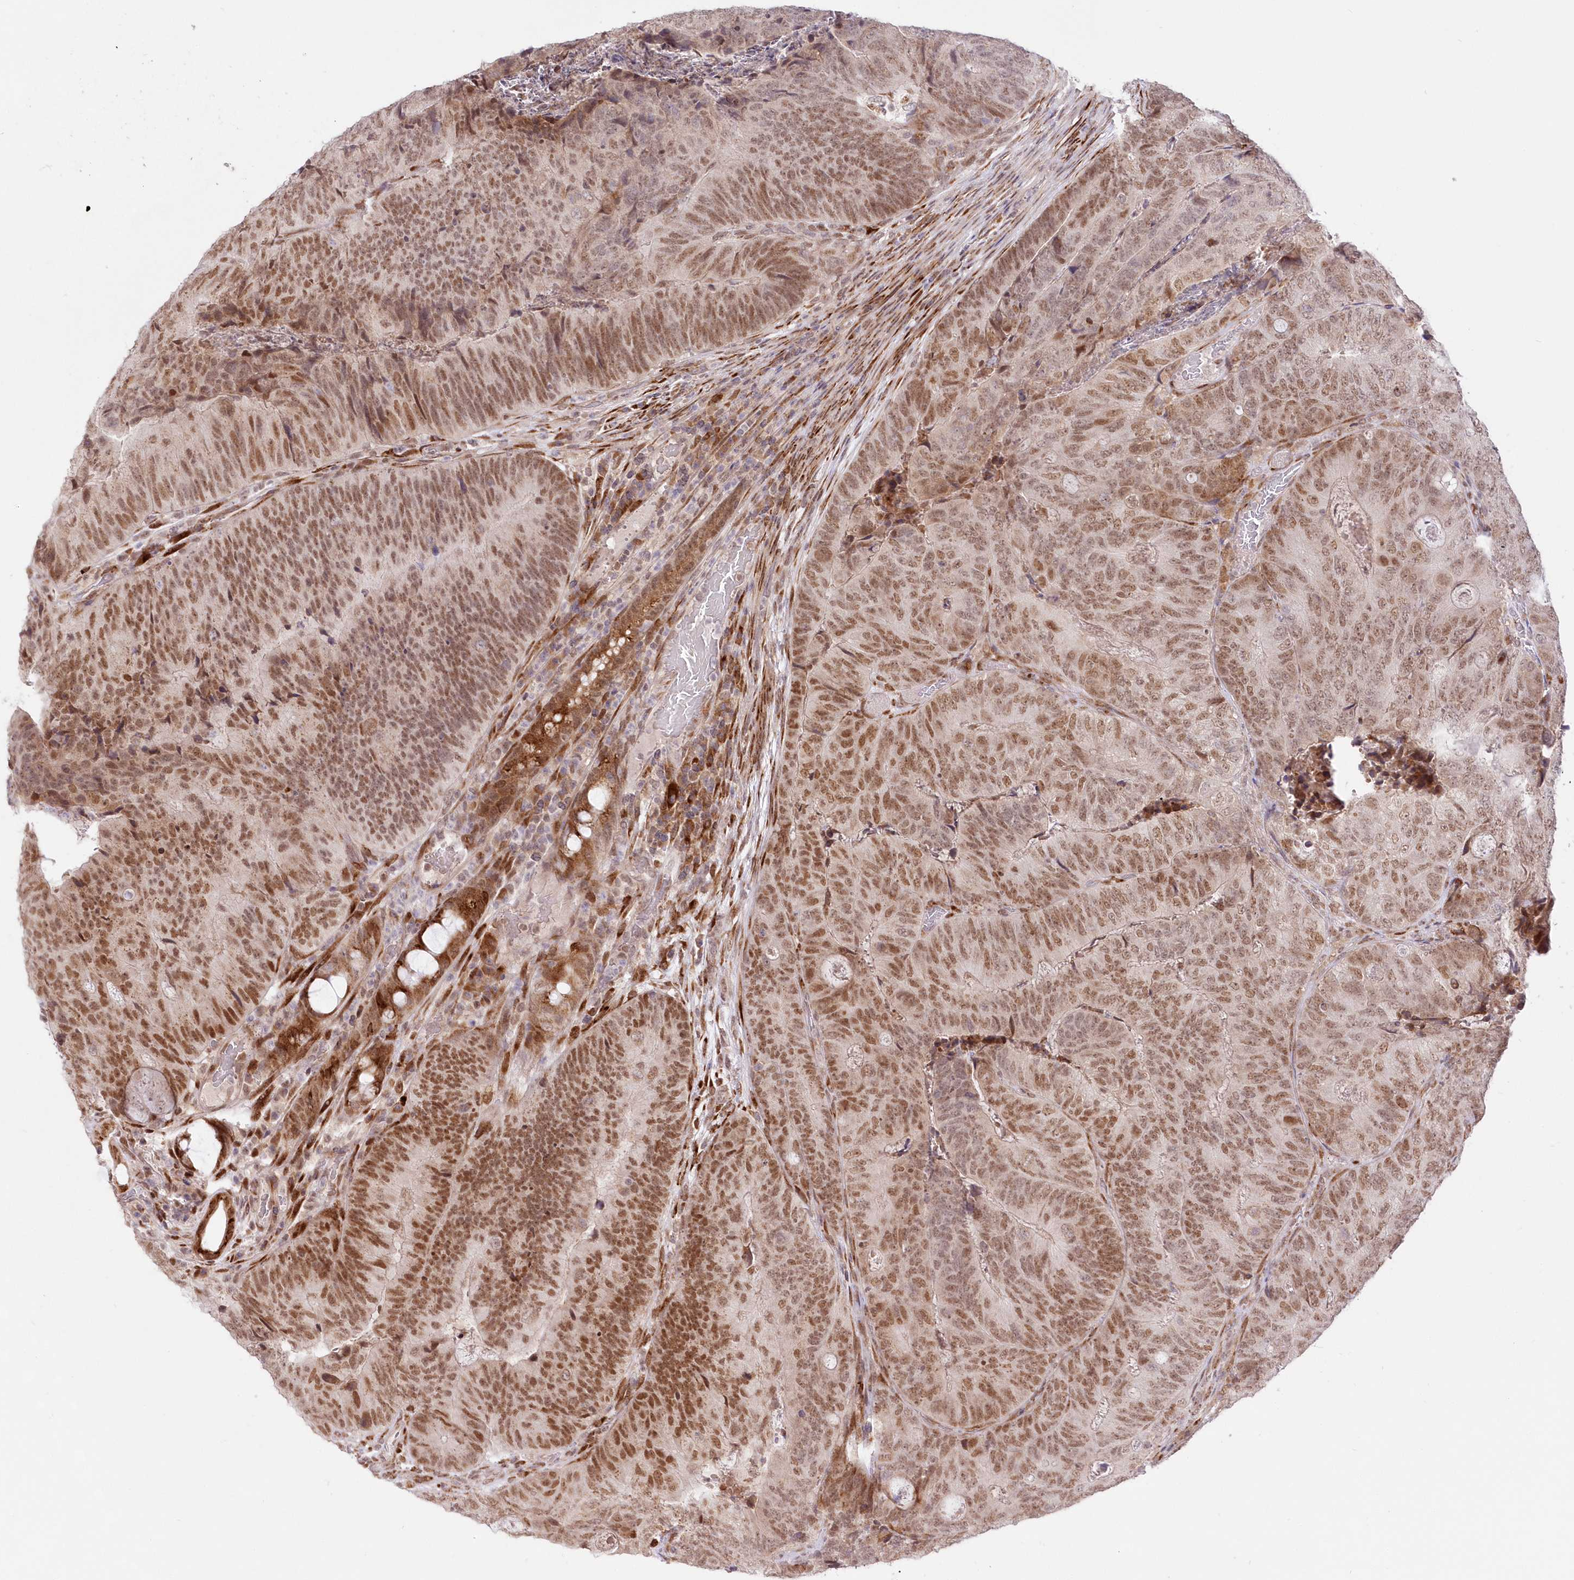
{"staining": {"intensity": "moderate", "quantity": ">75%", "location": "nuclear"}, "tissue": "colorectal cancer", "cell_type": "Tumor cells", "image_type": "cancer", "snomed": [{"axis": "morphology", "description": "Adenocarcinoma, NOS"}, {"axis": "topography", "description": "Colon"}], "caption": "A micrograph of colorectal cancer (adenocarcinoma) stained for a protein reveals moderate nuclear brown staining in tumor cells.", "gene": "LDB1", "patient": {"sex": "female", "age": 67}}